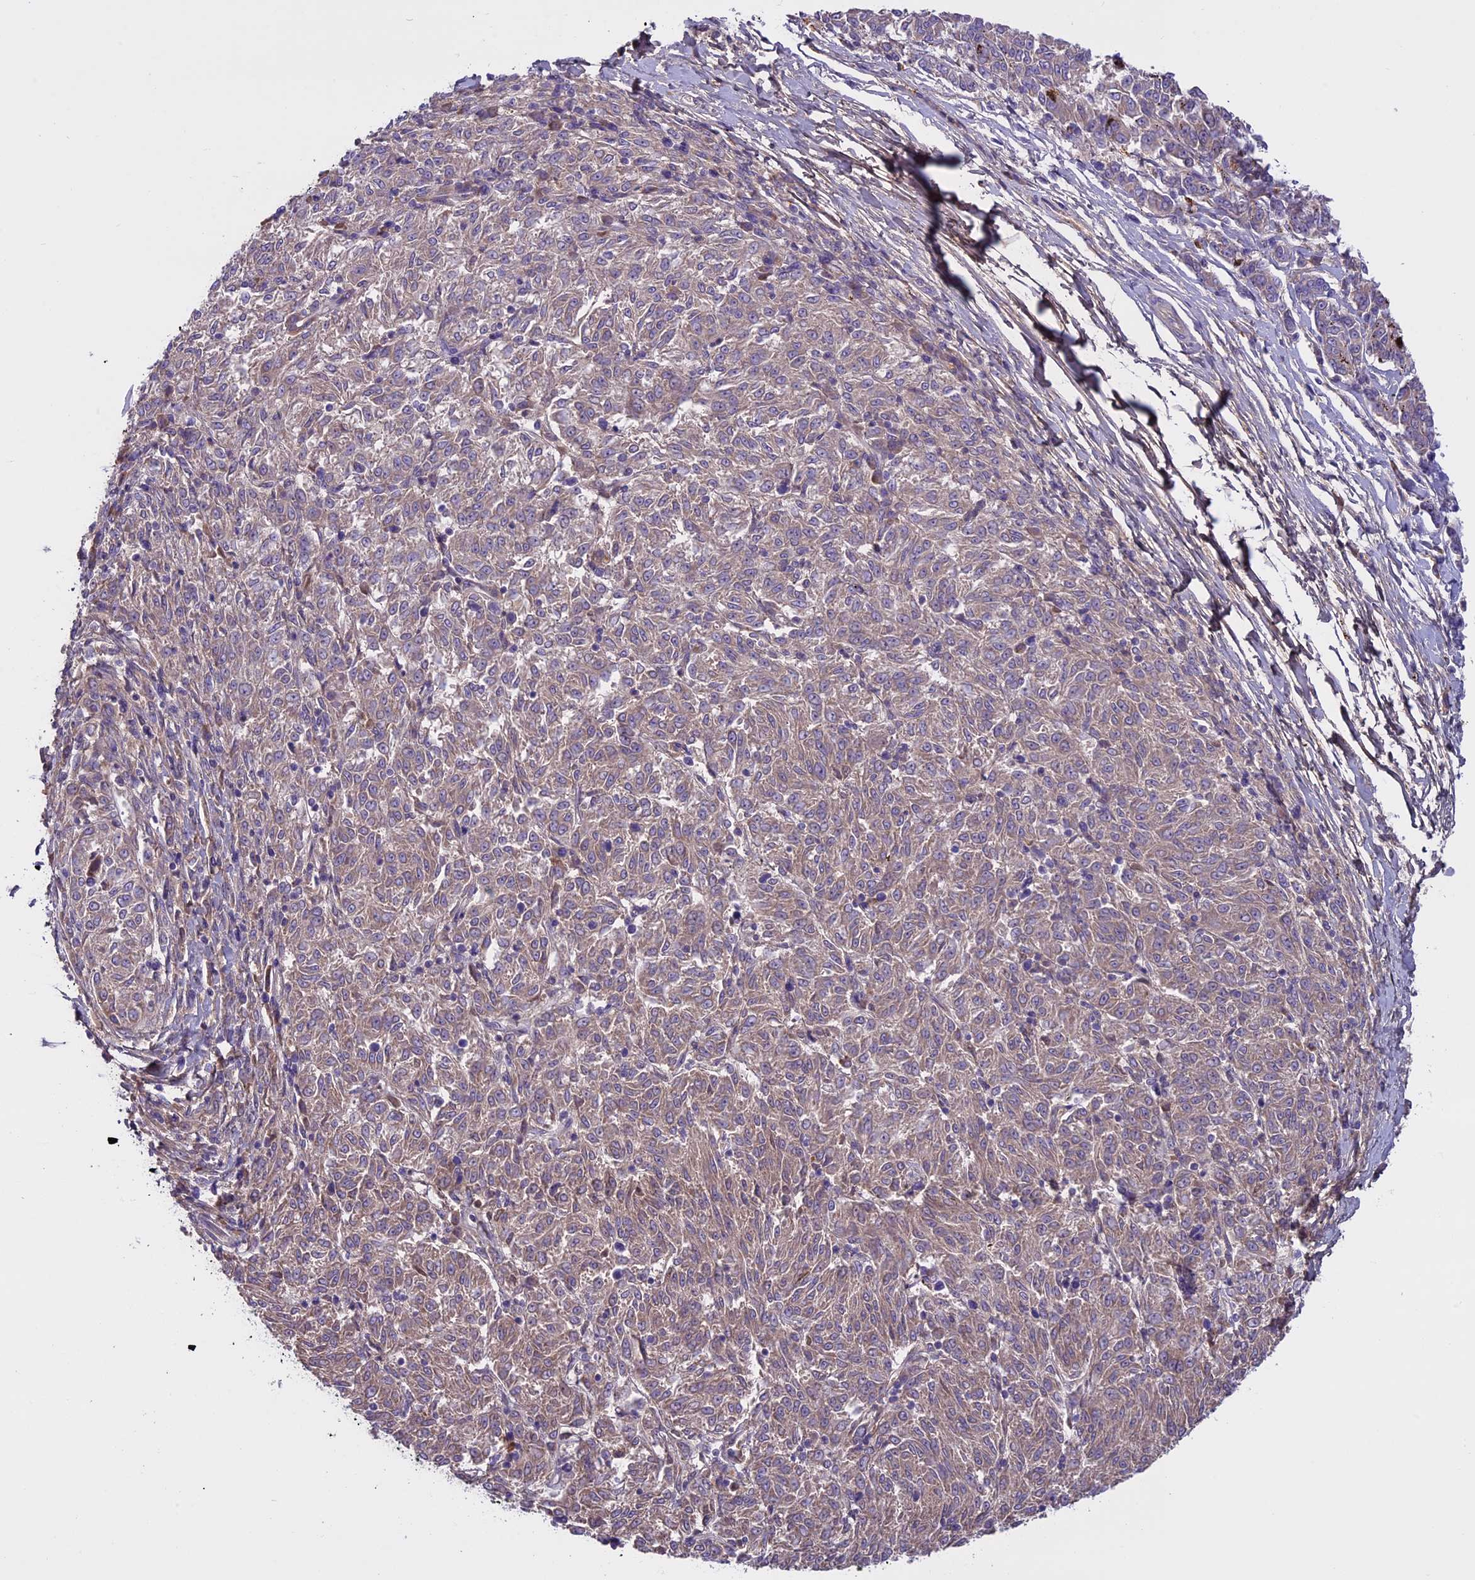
{"staining": {"intensity": "weak", "quantity": ">75%", "location": "cytoplasmic/membranous"}, "tissue": "melanoma", "cell_type": "Tumor cells", "image_type": "cancer", "snomed": [{"axis": "morphology", "description": "Malignant melanoma, NOS"}, {"axis": "topography", "description": "Skin"}], "caption": "Weak cytoplasmic/membranous staining for a protein is identified in about >75% of tumor cells of malignant melanoma using immunohistochemistry (IHC).", "gene": "DCTN5", "patient": {"sex": "female", "age": 72}}